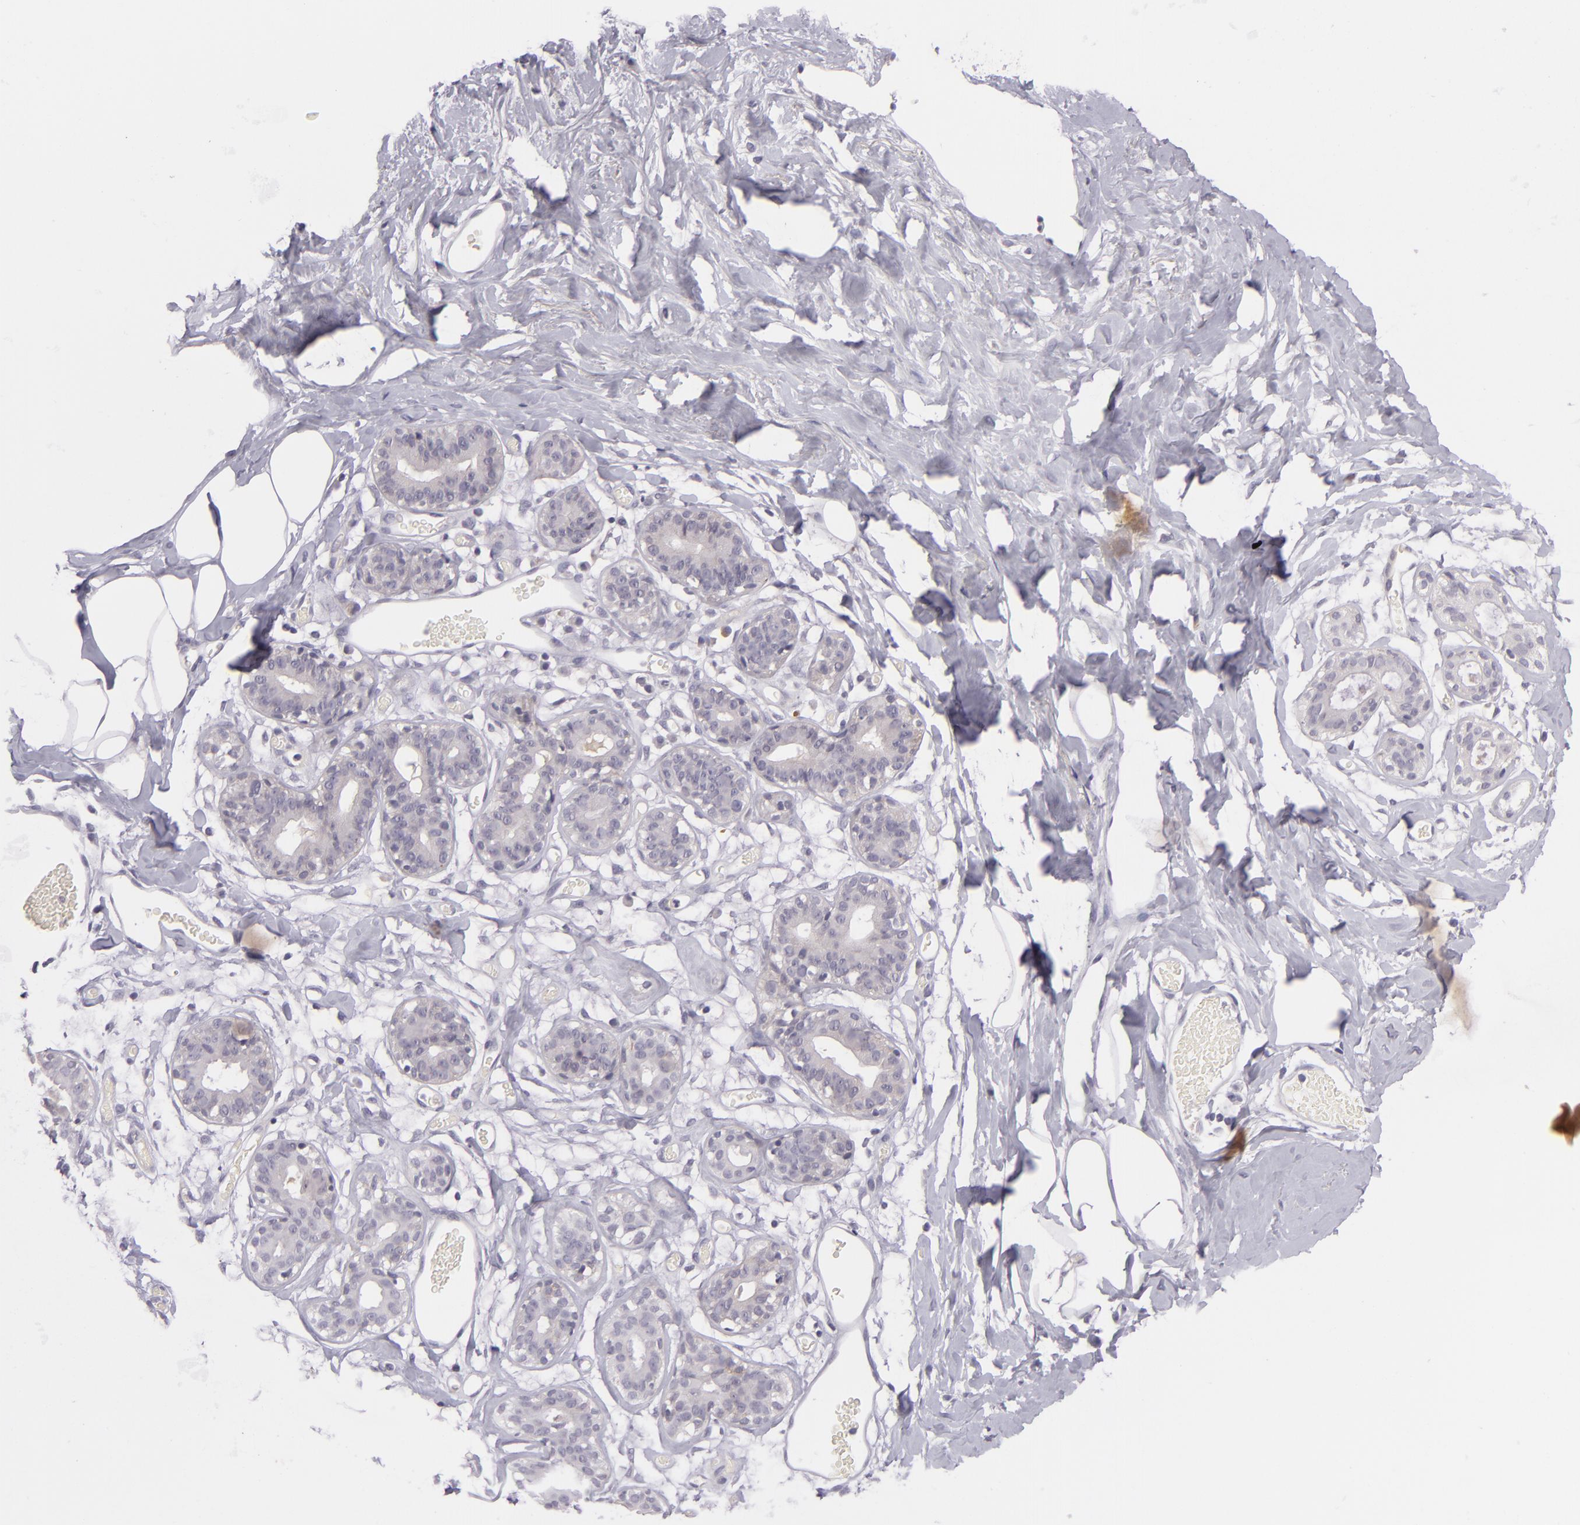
{"staining": {"intensity": "negative", "quantity": "none", "location": "none"}, "tissue": "breast", "cell_type": "Adipocytes", "image_type": "normal", "snomed": [{"axis": "morphology", "description": "Normal tissue, NOS"}, {"axis": "topography", "description": "Breast"}], "caption": "An immunohistochemistry histopathology image of unremarkable breast is shown. There is no staining in adipocytes of breast. (DAB immunohistochemistry visualized using brightfield microscopy, high magnification).", "gene": "DAG1", "patient": {"sex": "female", "age": 23}}